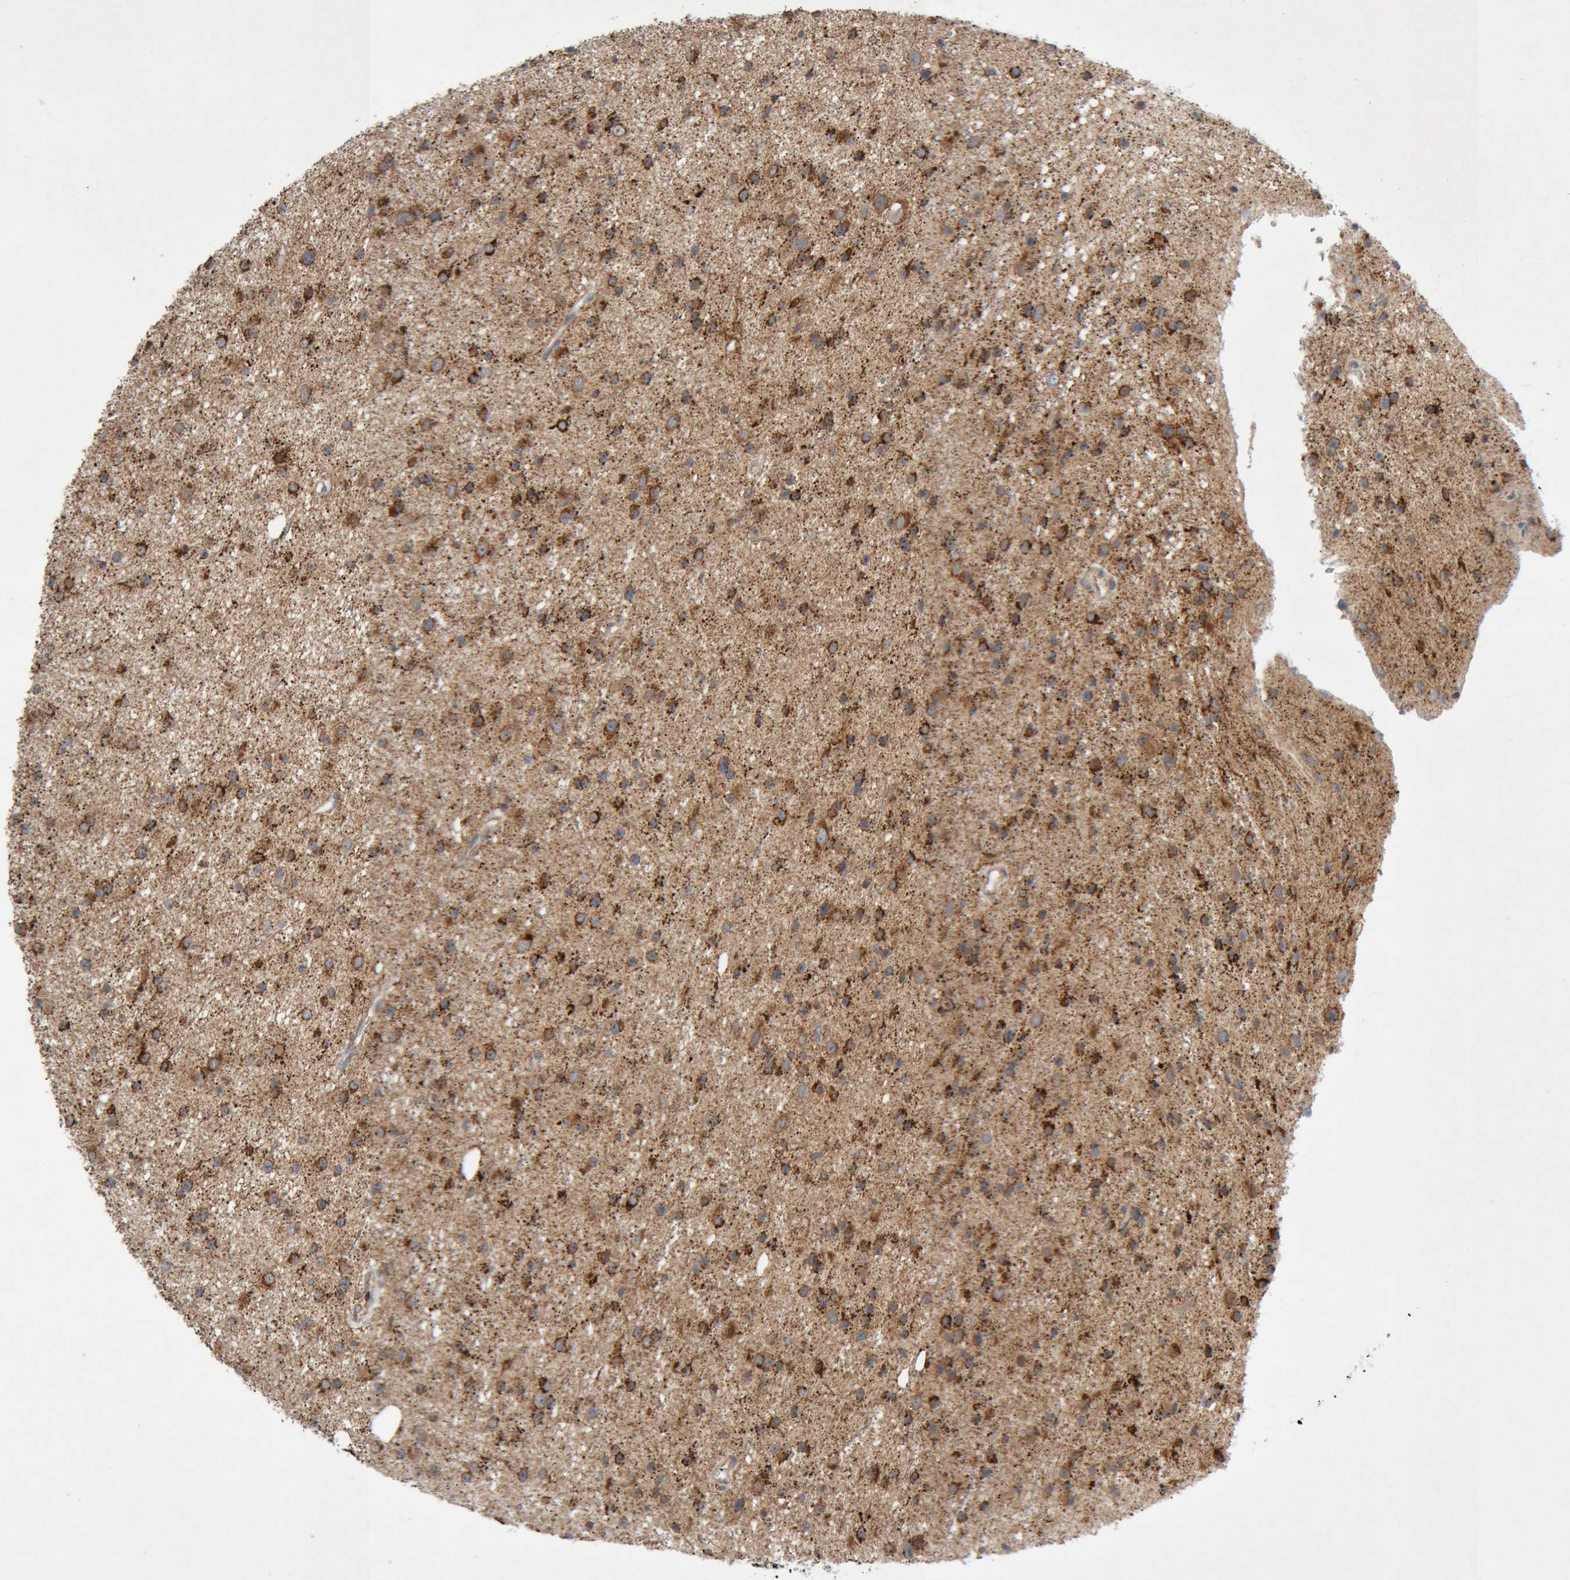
{"staining": {"intensity": "strong", "quantity": ">75%", "location": "cytoplasmic/membranous"}, "tissue": "glioma", "cell_type": "Tumor cells", "image_type": "cancer", "snomed": [{"axis": "morphology", "description": "Glioma, malignant, Low grade"}, {"axis": "topography", "description": "Cerebral cortex"}], "caption": "Tumor cells exhibit strong cytoplasmic/membranous positivity in about >75% of cells in glioma.", "gene": "KIF21B", "patient": {"sex": "female", "age": 39}}